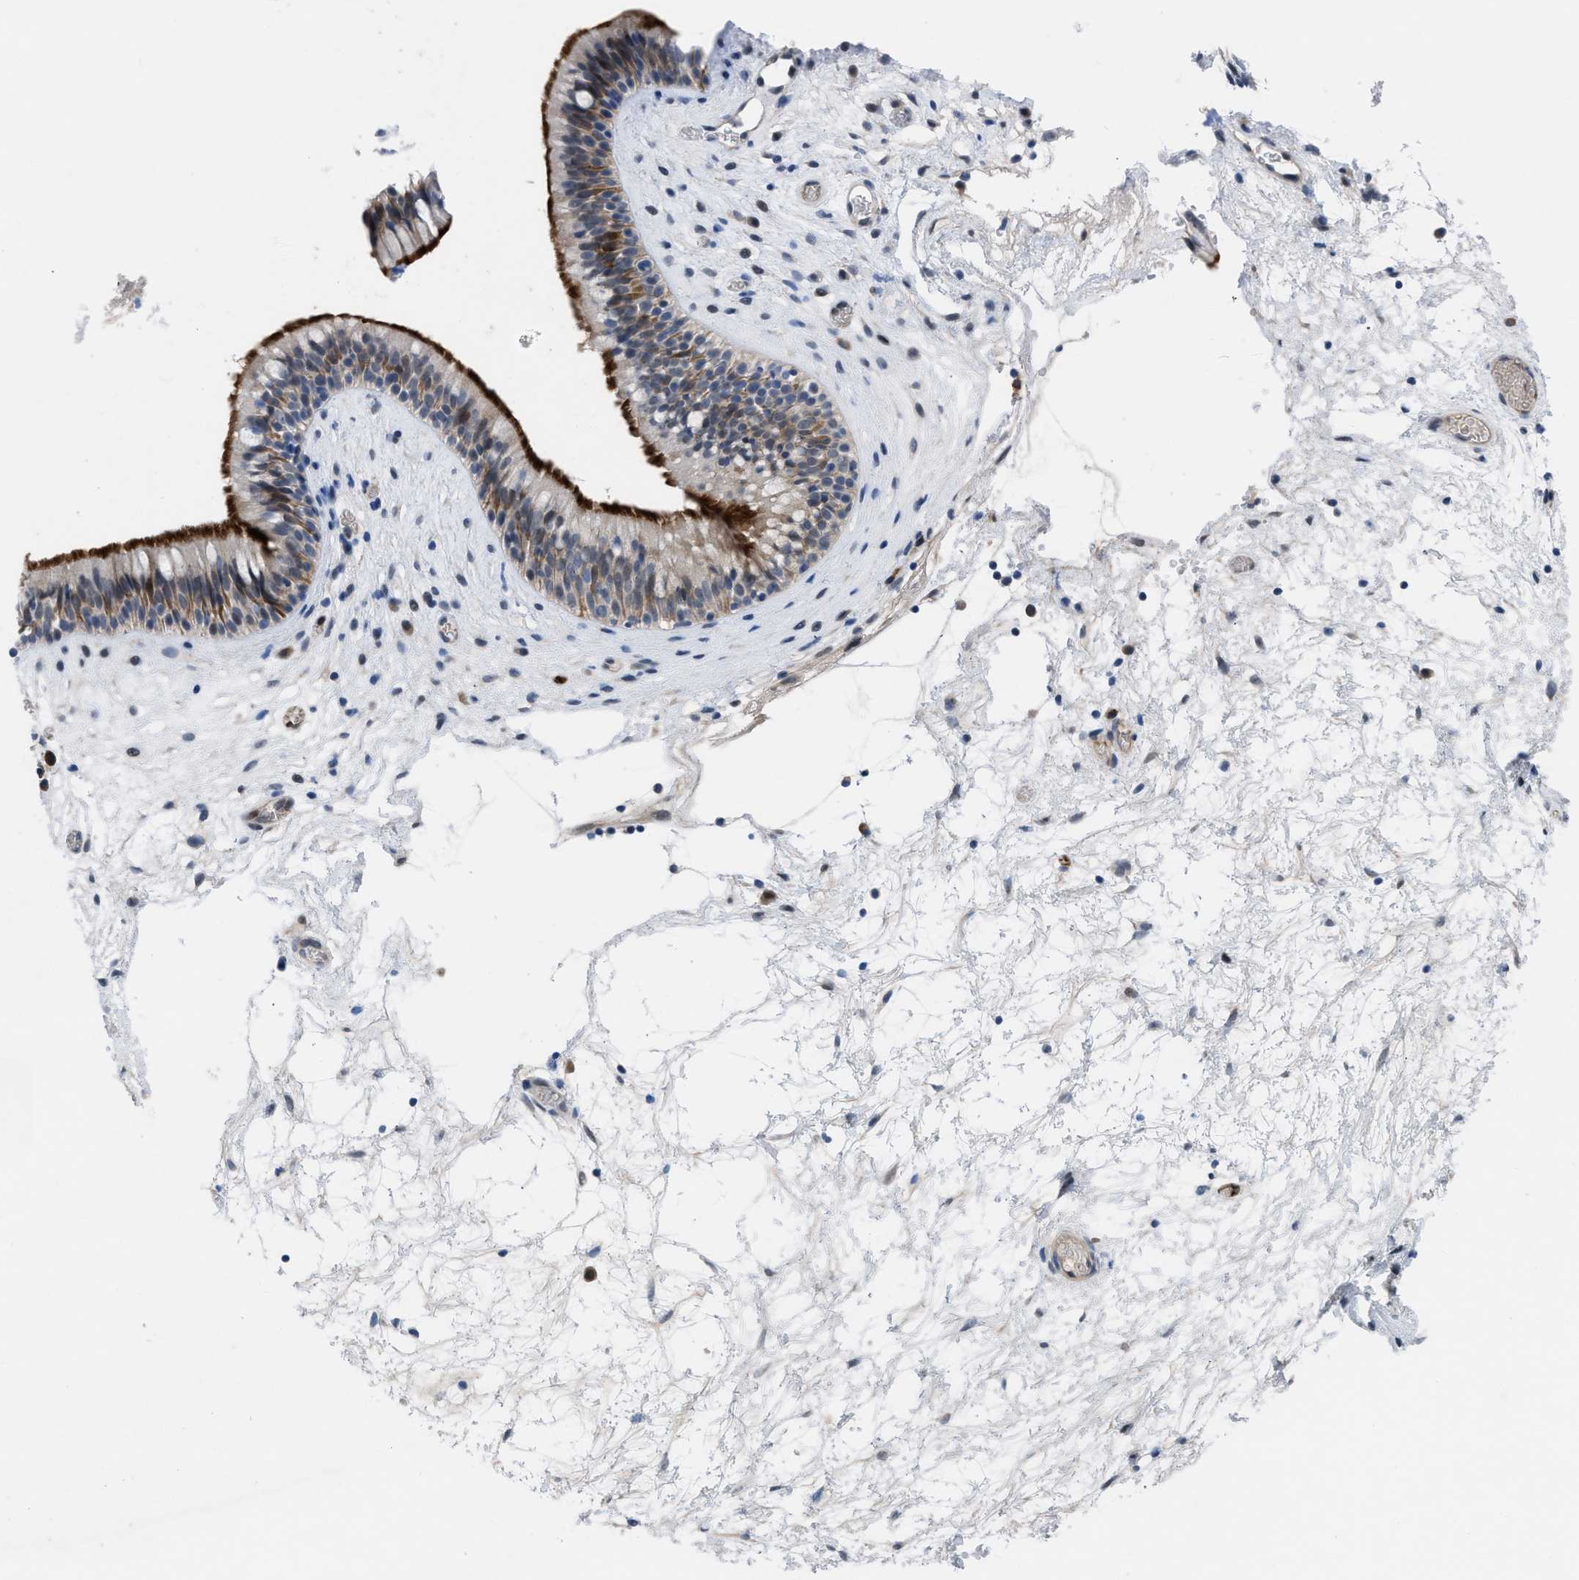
{"staining": {"intensity": "strong", "quantity": "25%-75%", "location": "cytoplasmic/membranous,nuclear"}, "tissue": "nasopharynx", "cell_type": "Respiratory epithelial cells", "image_type": "normal", "snomed": [{"axis": "morphology", "description": "Normal tissue, NOS"}, {"axis": "morphology", "description": "Inflammation, NOS"}, {"axis": "topography", "description": "Nasopharynx"}], "caption": "Immunohistochemistry image of normal nasopharynx: nasopharynx stained using immunohistochemistry displays high levels of strong protein expression localized specifically in the cytoplasmic/membranous,nuclear of respiratory epithelial cells, appearing as a cytoplasmic/membranous,nuclear brown color.", "gene": "IL17RE", "patient": {"sex": "male", "age": 48}}